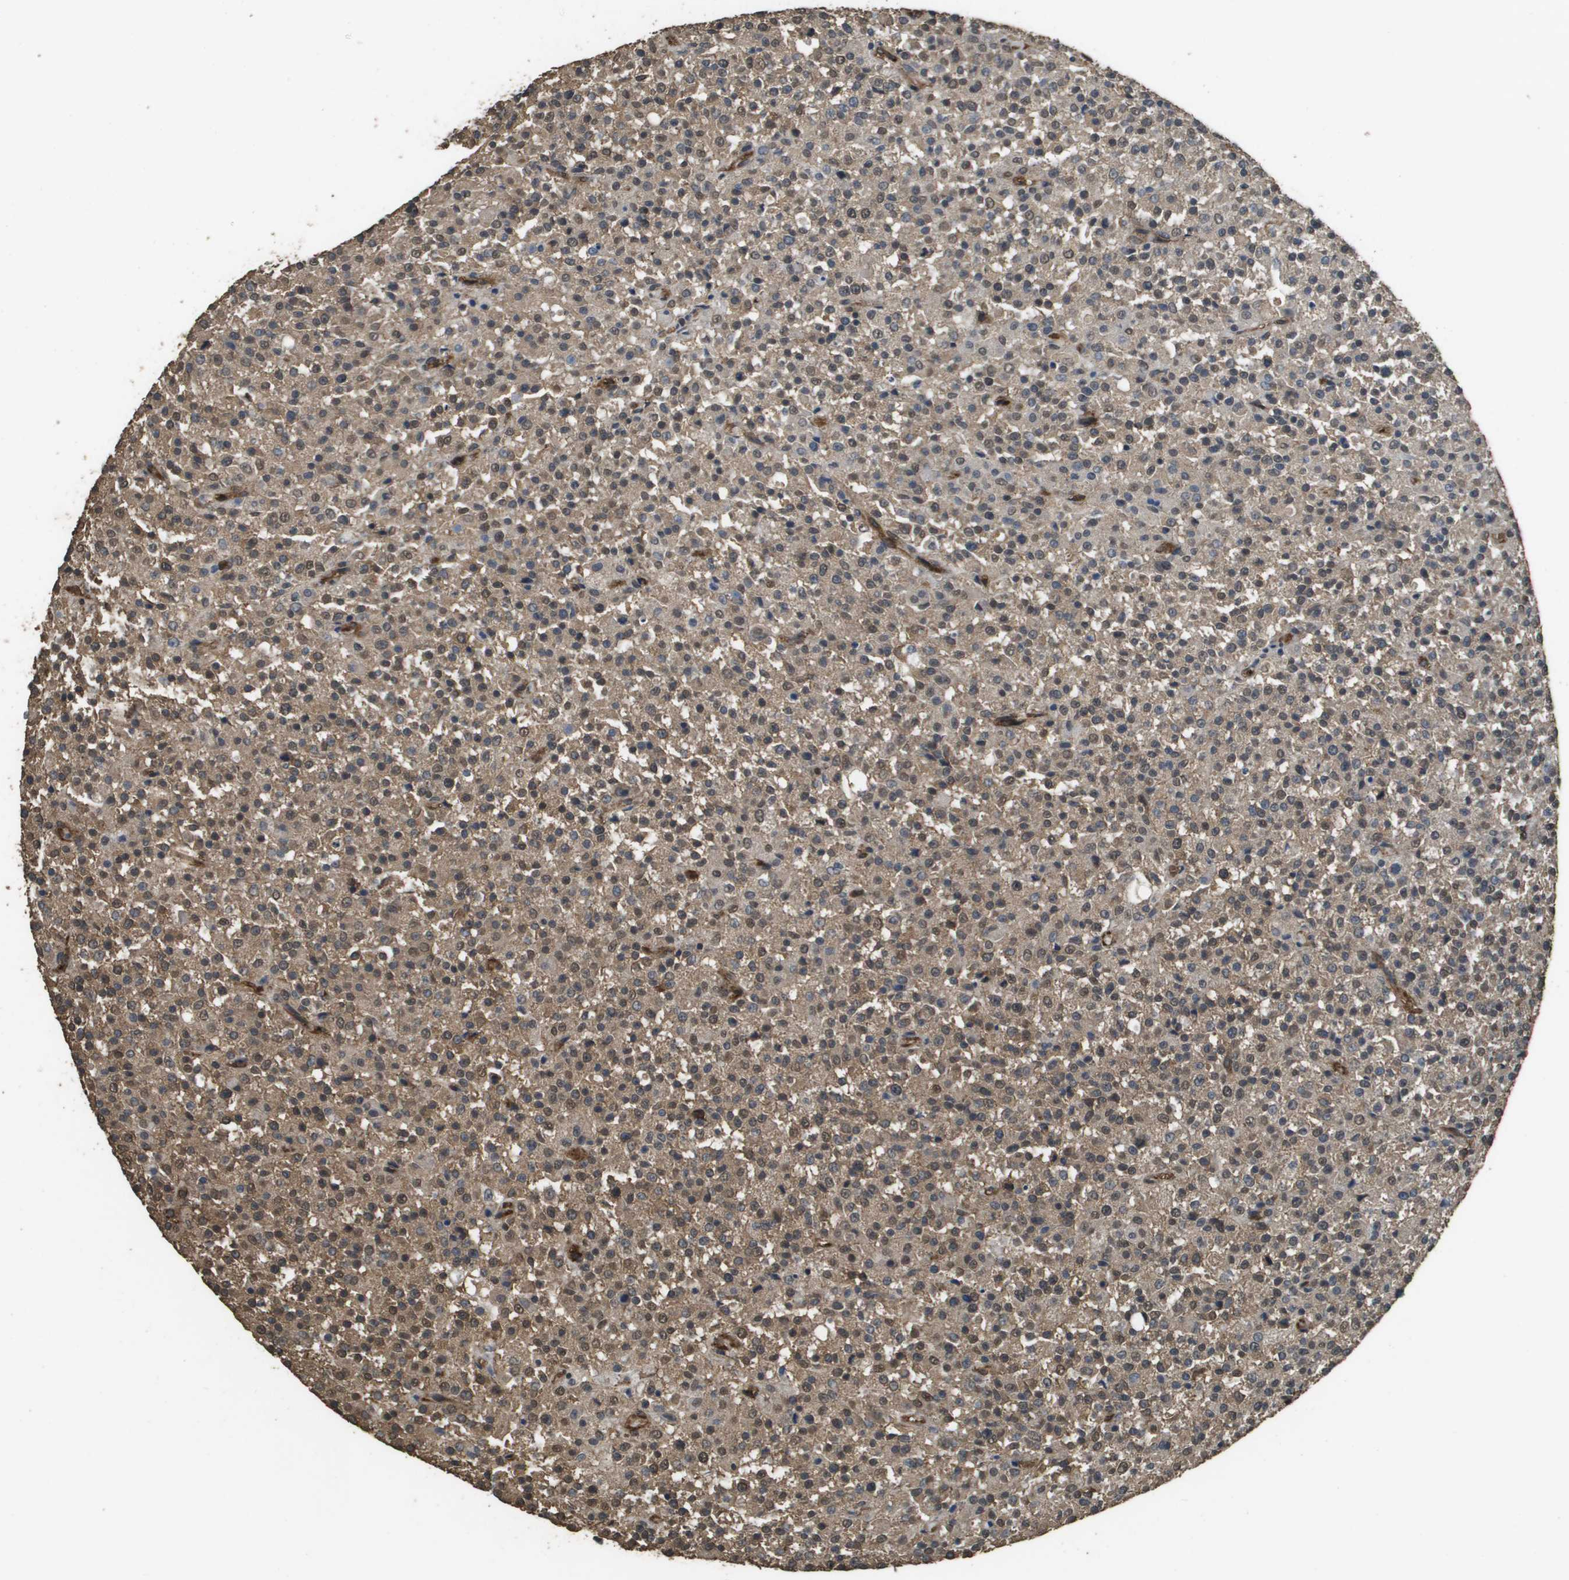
{"staining": {"intensity": "moderate", "quantity": ">75%", "location": "cytoplasmic/membranous,nuclear"}, "tissue": "testis cancer", "cell_type": "Tumor cells", "image_type": "cancer", "snomed": [{"axis": "morphology", "description": "Seminoma, NOS"}, {"axis": "topography", "description": "Testis"}], "caption": "This is a photomicrograph of IHC staining of testis cancer (seminoma), which shows moderate expression in the cytoplasmic/membranous and nuclear of tumor cells.", "gene": "AAMP", "patient": {"sex": "male", "age": 59}}